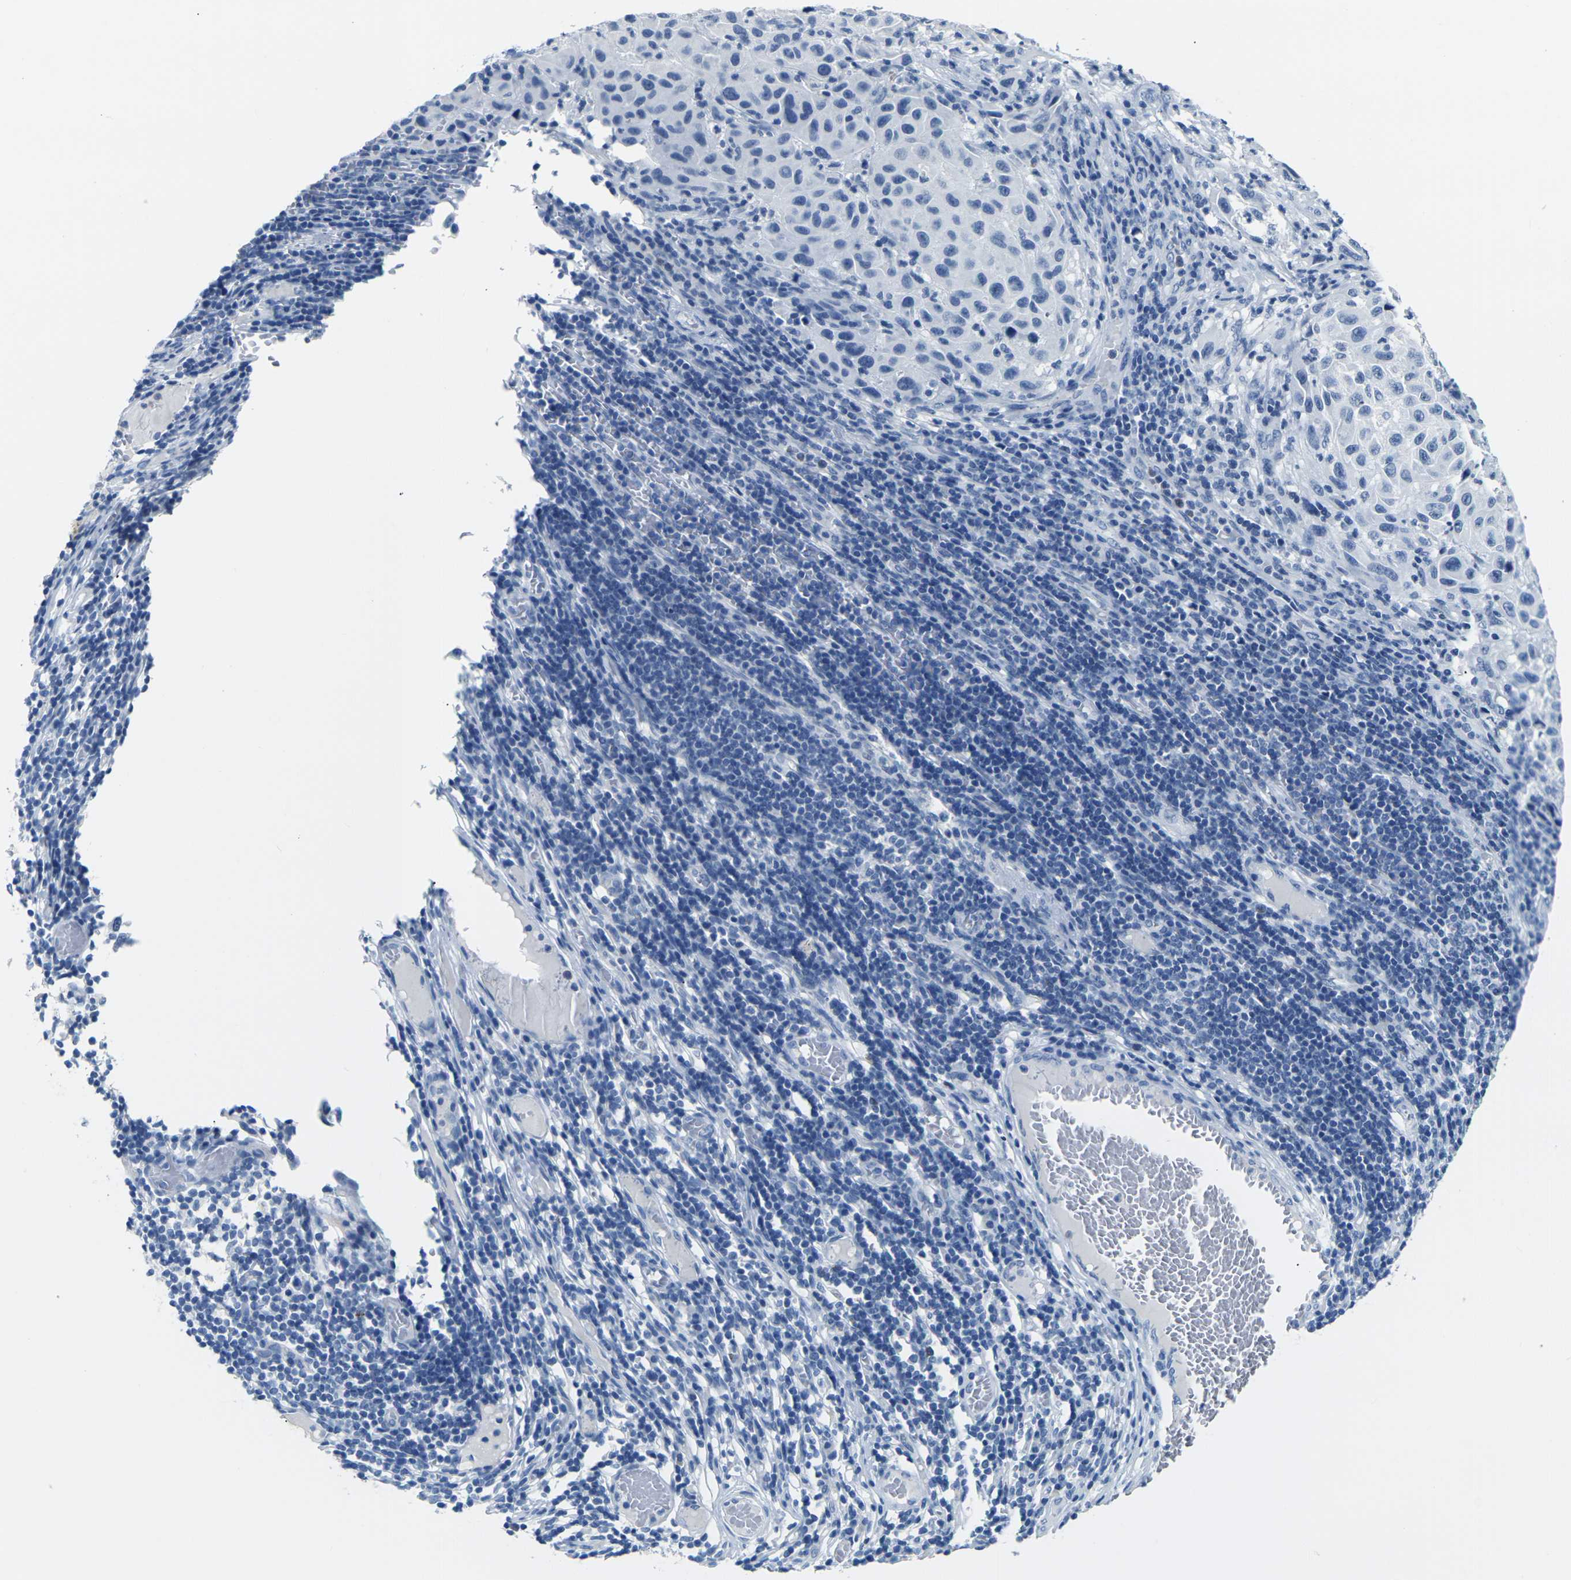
{"staining": {"intensity": "negative", "quantity": "none", "location": "none"}, "tissue": "melanoma", "cell_type": "Tumor cells", "image_type": "cancer", "snomed": [{"axis": "morphology", "description": "Malignant melanoma, Metastatic site"}, {"axis": "topography", "description": "Lymph node"}], "caption": "This is an immunohistochemistry image of melanoma. There is no positivity in tumor cells.", "gene": "CLDN7", "patient": {"sex": "male", "age": 61}}